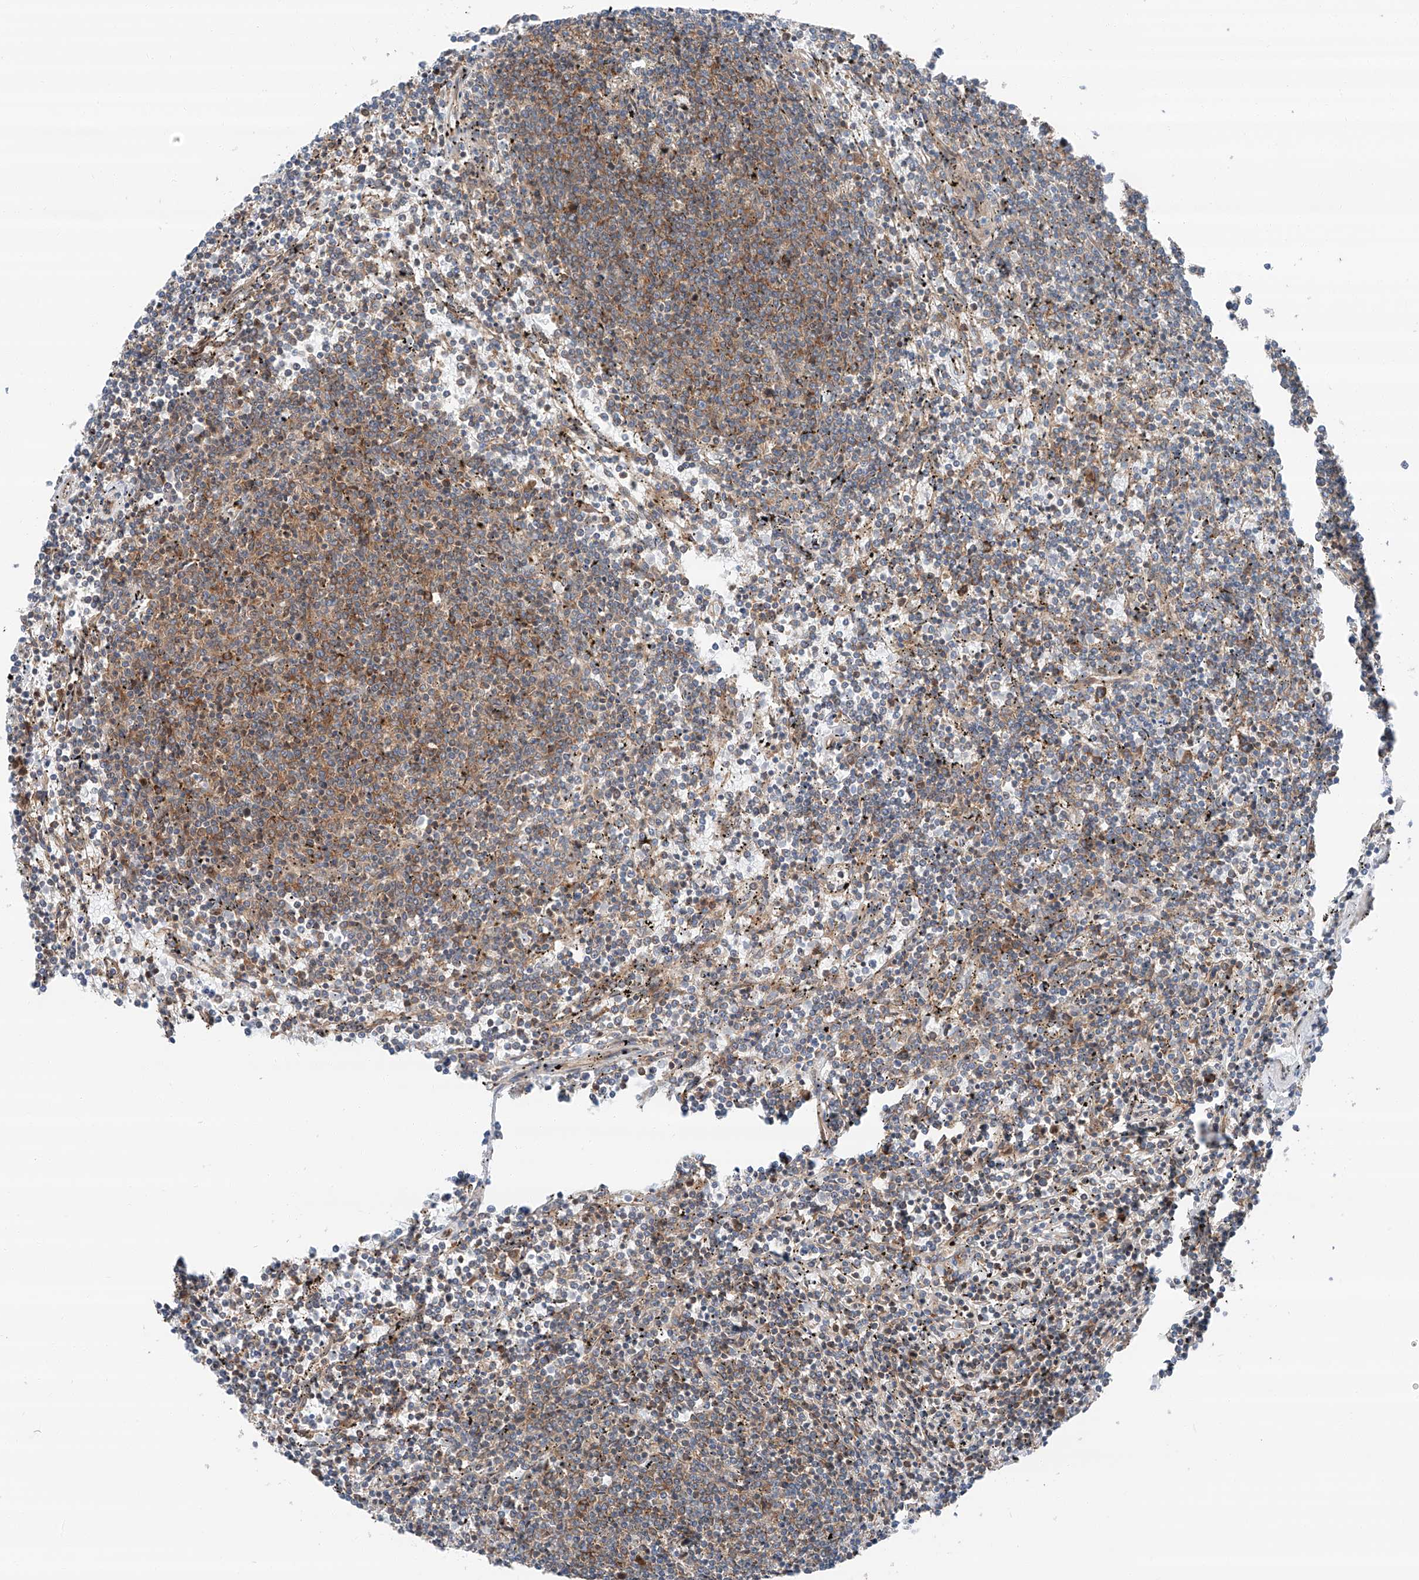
{"staining": {"intensity": "moderate", "quantity": "25%-75%", "location": "cytoplasmic/membranous"}, "tissue": "lymphoma", "cell_type": "Tumor cells", "image_type": "cancer", "snomed": [{"axis": "morphology", "description": "Malignant lymphoma, non-Hodgkin's type, Low grade"}, {"axis": "topography", "description": "Spleen"}], "caption": "IHC histopathology image of neoplastic tissue: human low-grade malignant lymphoma, non-Hodgkin's type stained using immunohistochemistry (IHC) demonstrates medium levels of moderate protein expression localized specifically in the cytoplasmic/membranous of tumor cells, appearing as a cytoplasmic/membranous brown color.", "gene": "ZC3H15", "patient": {"sex": "female", "age": 50}}